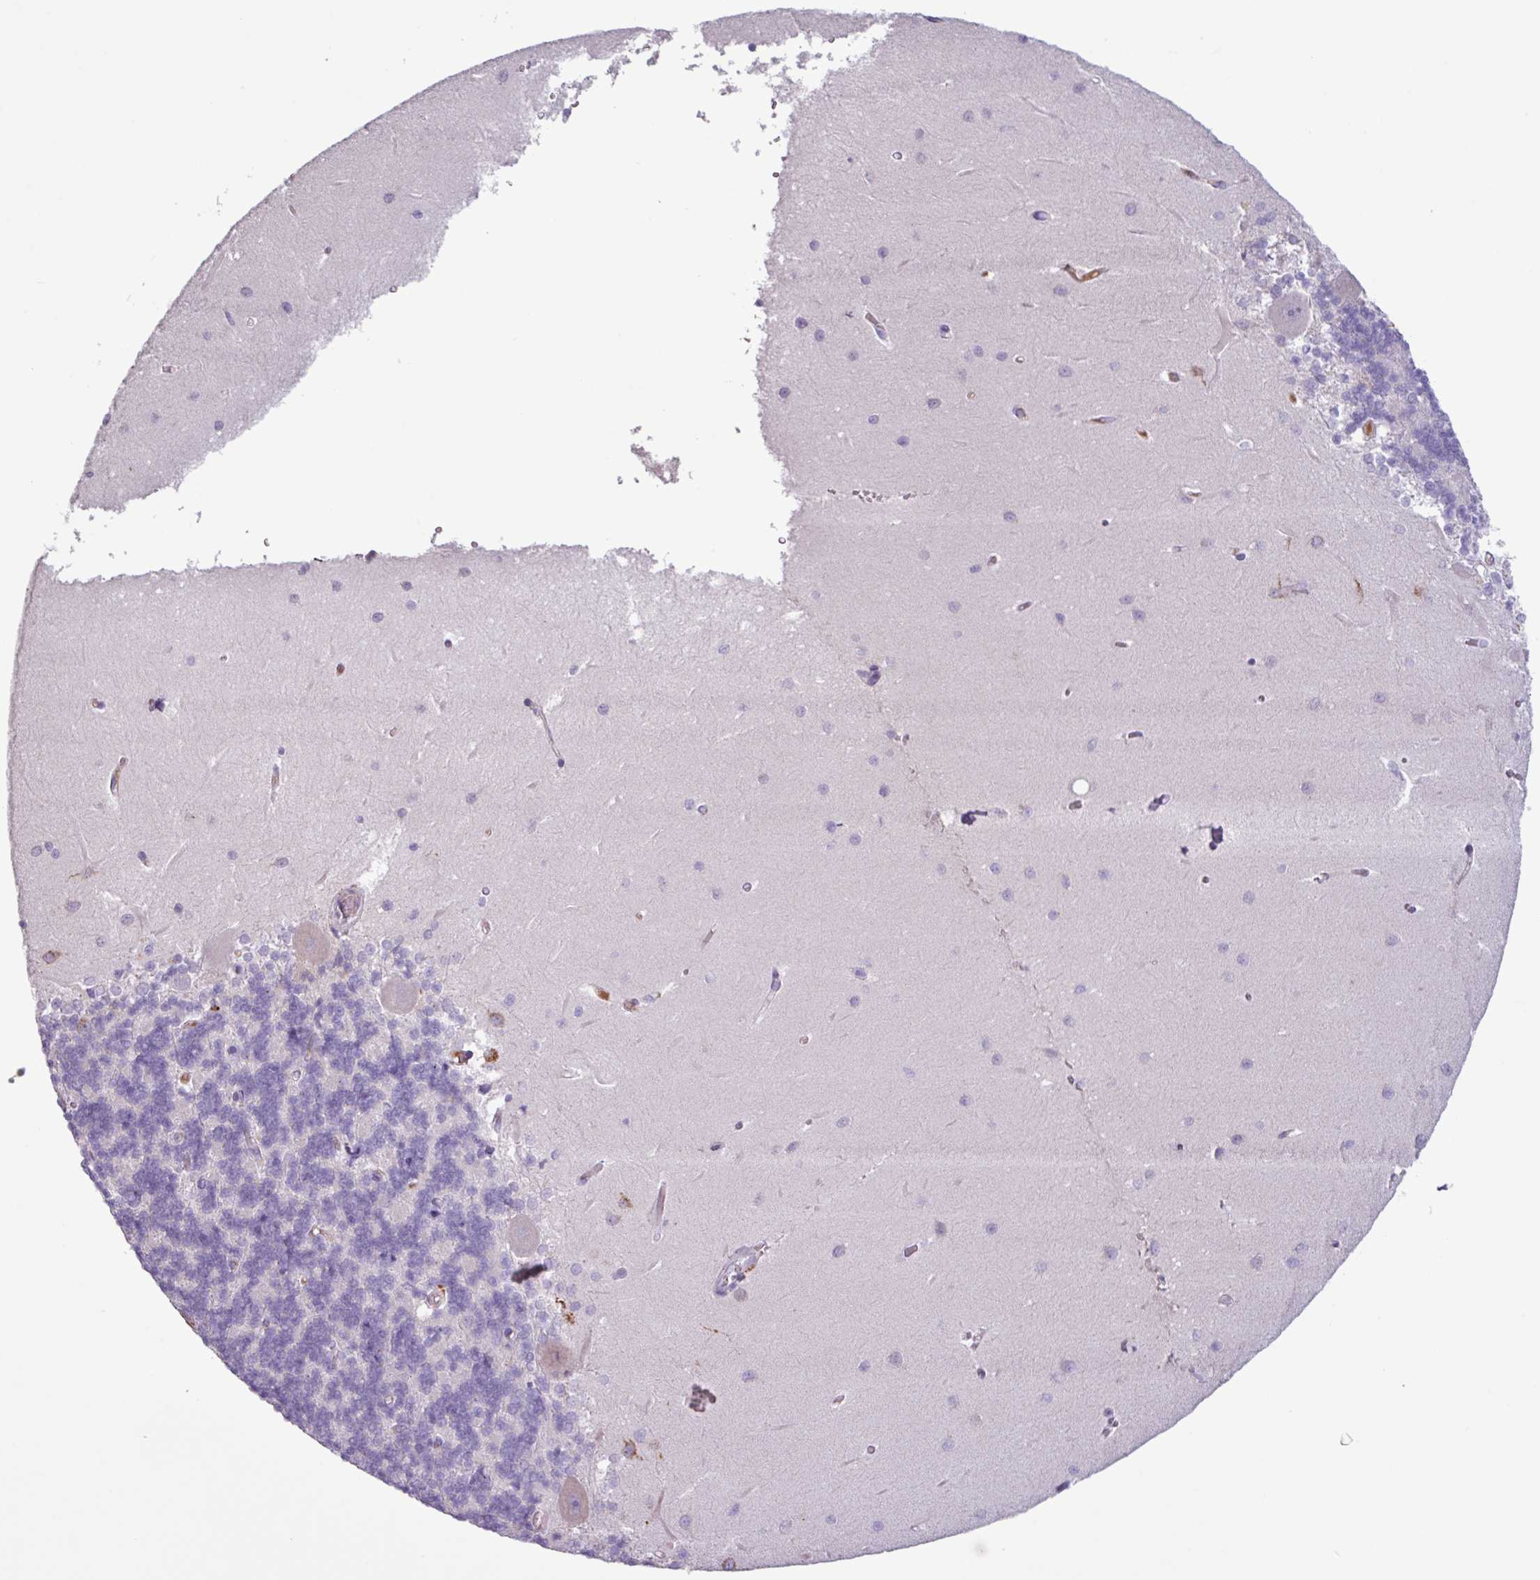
{"staining": {"intensity": "negative", "quantity": "none", "location": "none"}, "tissue": "cerebellum", "cell_type": "Cells in granular layer", "image_type": "normal", "snomed": [{"axis": "morphology", "description": "Normal tissue, NOS"}, {"axis": "topography", "description": "Cerebellum"}], "caption": "Immunohistochemical staining of unremarkable human cerebellum reveals no significant positivity in cells in granular layer.", "gene": "C4A", "patient": {"sex": "male", "age": 37}}